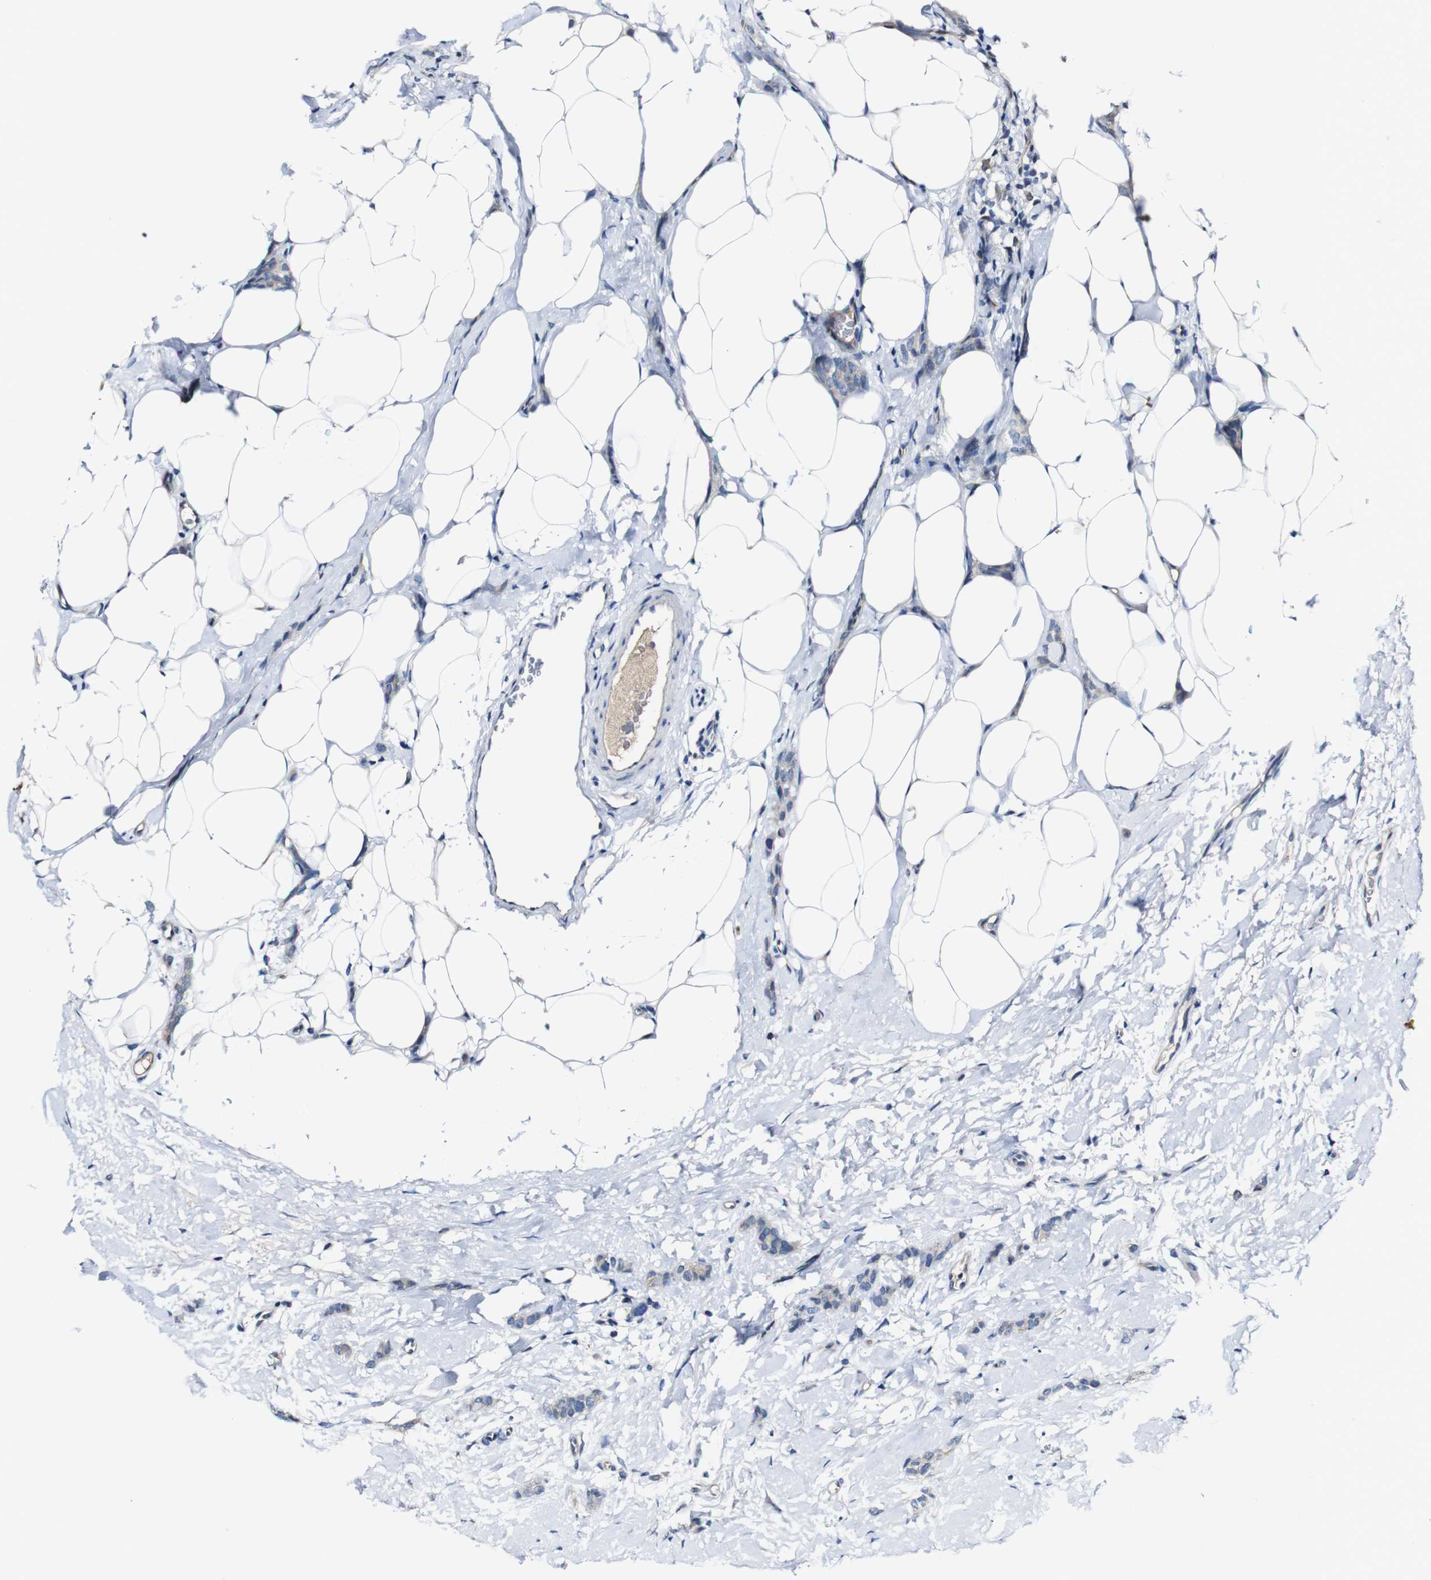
{"staining": {"intensity": "weak", "quantity": "<25%", "location": "cytoplasmic/membranous"}, "tissue": "breast cancer", "cell_type": "Tumor cells", "image_type": "cancer", "snomed": [{"axis": "morphology", "description": "Lobular carcinoma"}, {"axis": "topography", "description": "Skin"}, {"axis": "topography", "description": "Breast"}], "caption": "A photomicrograph of breast cancer stained for a protein displays no brown staining in tumor cells.", "gene": "GRAMD1A", "patient": {"sex": "female", "age": 46}}